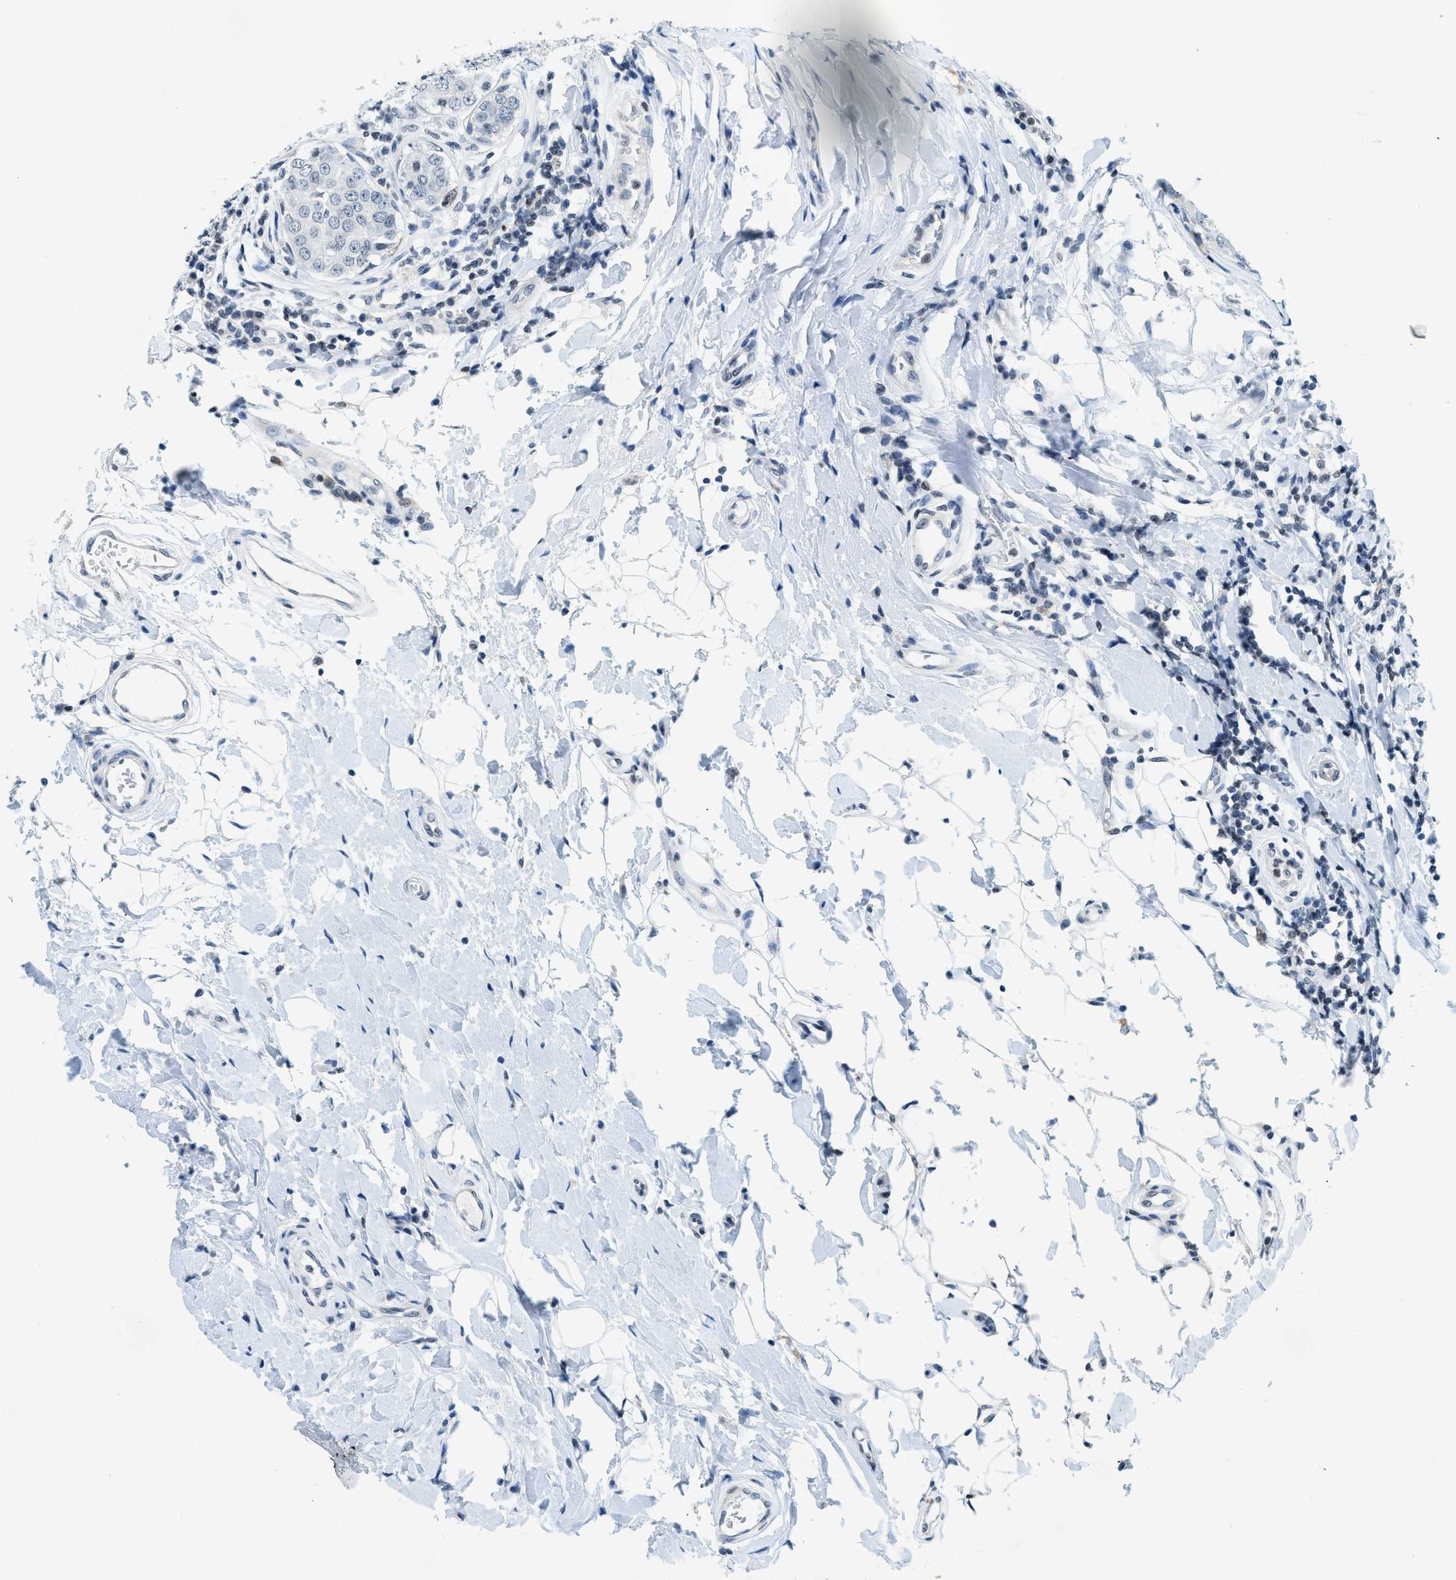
{"staining": {"intensity": "negative", "quantity": "none", "location": "none"}, "tissue": "breast cancer", "cell_type": "Tumor cells", "image_type": "cancer", "snomed": [{"axis": "morphology", "description": "Duct carcinoma"}, {"axis": "topography", "description": "Breast"}], "caption": "Tumor cells are negative for brown protein staining in breast intraductal carcinoma.", "gene": "UVRAG", "patient": {"sex": "female", "age": 27}}